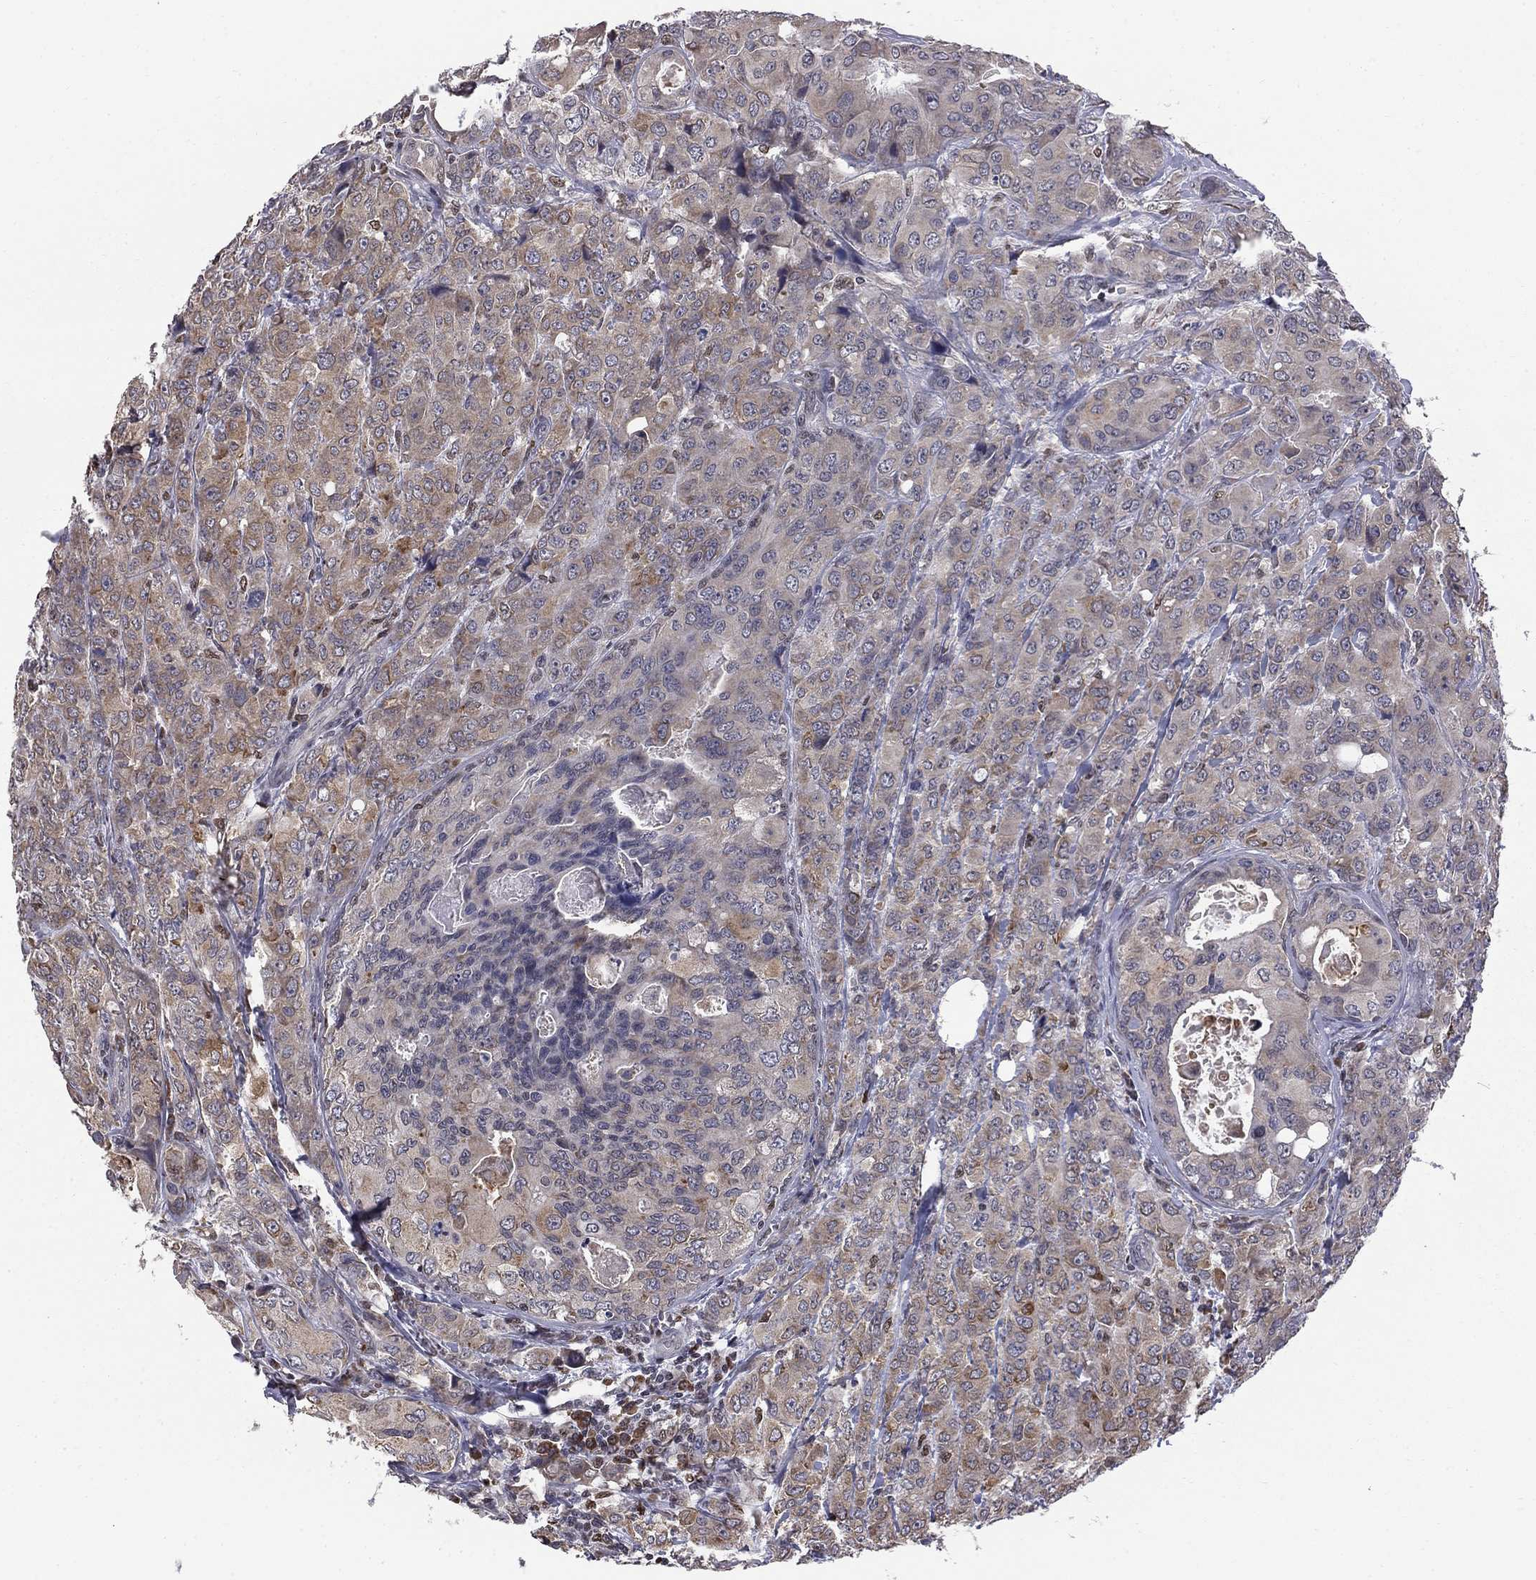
{"staining": {"intensity": "weak", "quantity": ">75%", "location": "cytoplasmic/membranous"}, "tissue": "breast cancer", "cell_type": "Tumor cells", "image_type": "cancer", "snomed": [{"axis": "morphology", "description": "Duct carcinoma"}, {"axis": "topography", "description": "Breast"}], "caption": "Immunohistochemical staining of human breast cancer (intraductal carcinoma) reveals low levels of weak cytoplasmic/membranous protein staining in about >75% of tumor cells.", "gene": "HSPB2", "patient": {"sex": "female", "age": 43}}